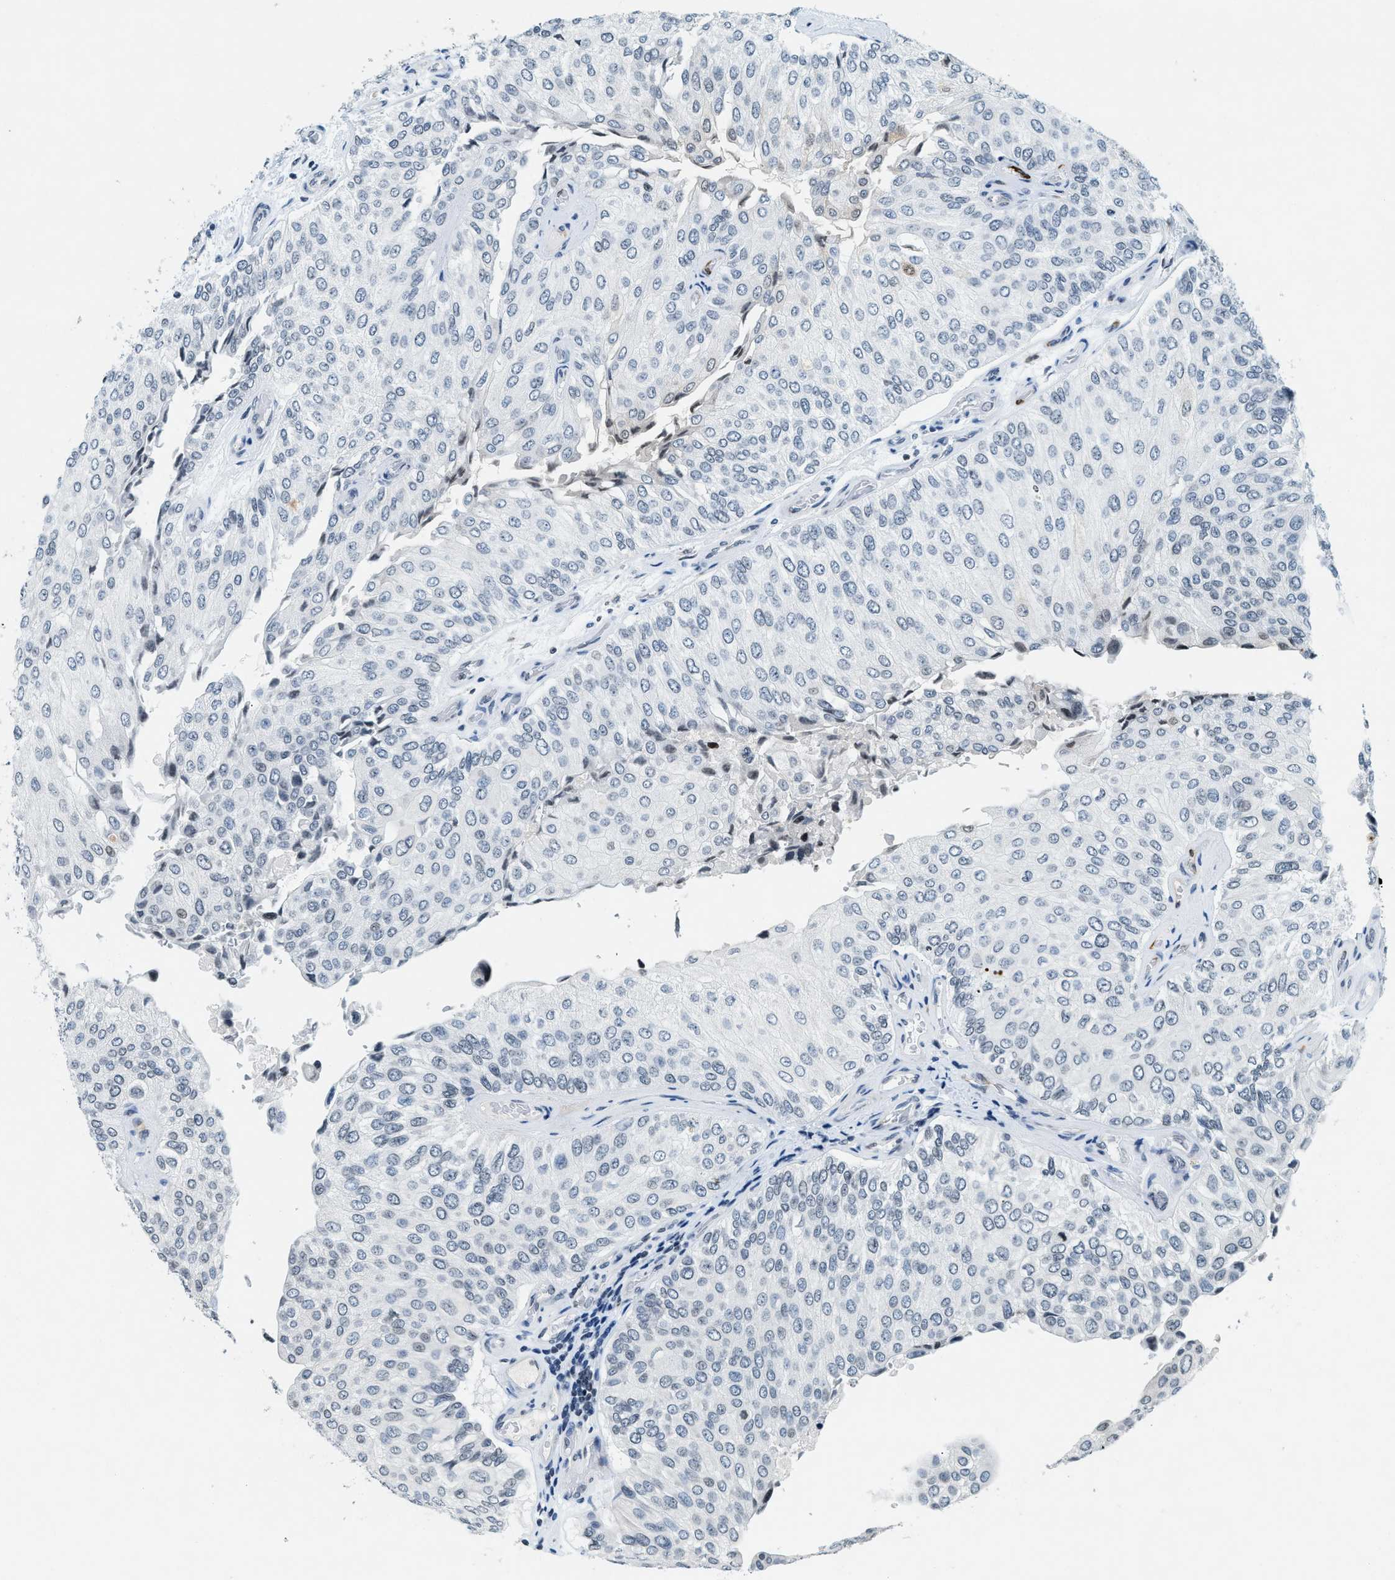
{"staining": {"intensity": "negative", "quantity": "none", "location": "none"}, "tissue": "urothelial cancer", "cell_type": "Tumor cells", "image_type": "cancer", "snomed": [{"axis": "morphology", "description": "Urothelial carcinoma, High grade"}, {"axis": "topography", "description": "Kidney"}, {"axis": "topography", "description": "Urinary bladder"}], "caption": "Tumor cells are negative for protein expression in human urothelial cancer. (Stains: DAB immunohistochemistry with hematoxylin counter stain, Microscopy: brightfield microscopy at high magnification).", "gene": "UVRAG", "patient": {"sex": "male", "age": 77}}